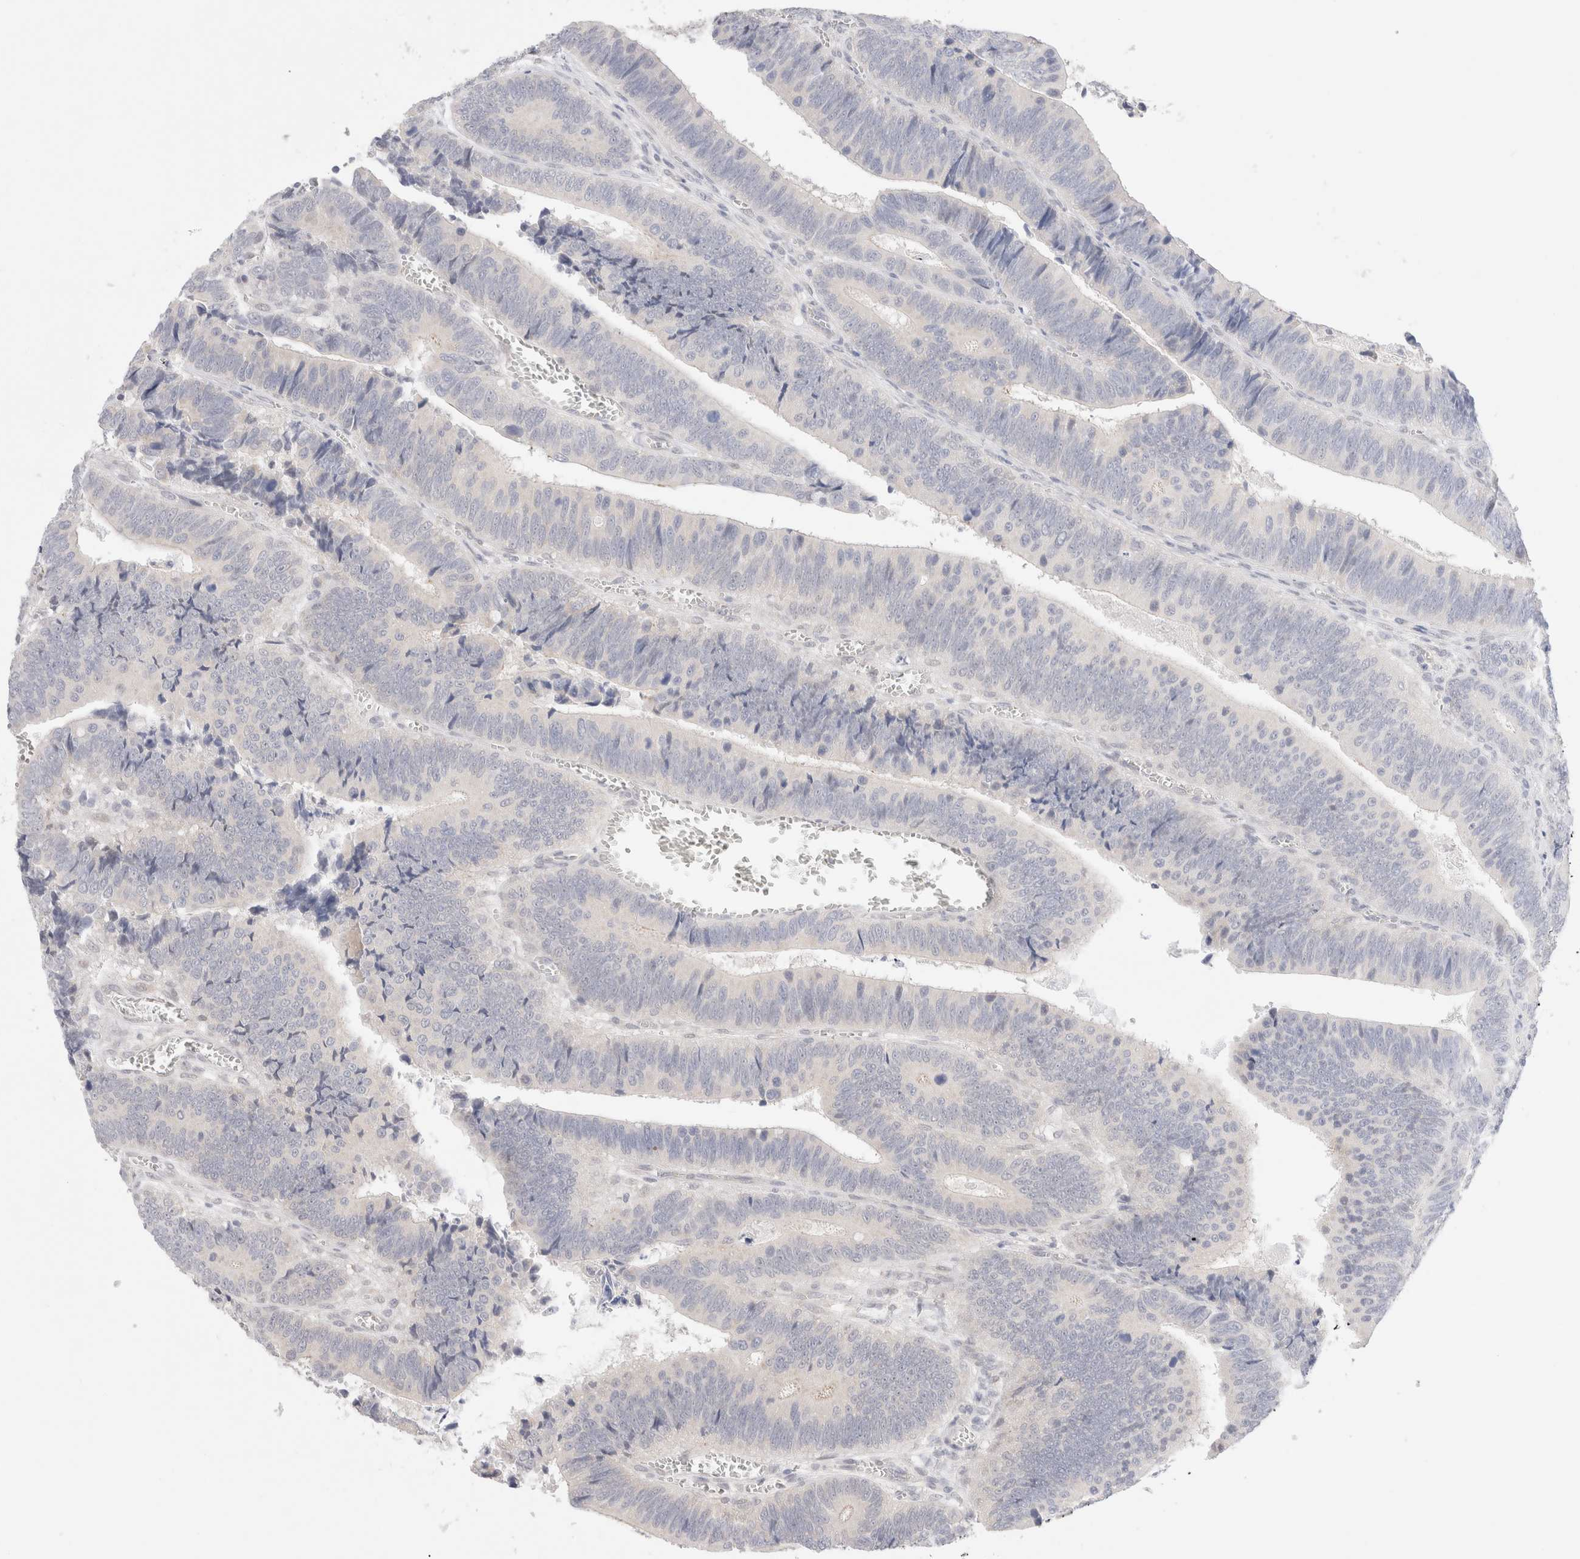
{"staining": {"intensity": "negative", "quantity": "none", "location": "none"}, "tissue": "colorectal cancer", "cell_type": "Tumor cells", "image_type": "cancer", "snomed": [{"axis": "morphology", "description": "Inflammation, NOS"}, {"axis": "morphology", "description": "Adenocarcinoma, NOS"}, {"axis": "topography", "description": "Colon"}], "caption": "Tumor cells show no significant staining in adenocarcinoma (colorectal).", "gene": "SPATA20", "patient": {"sex": "male", "age": 72}}